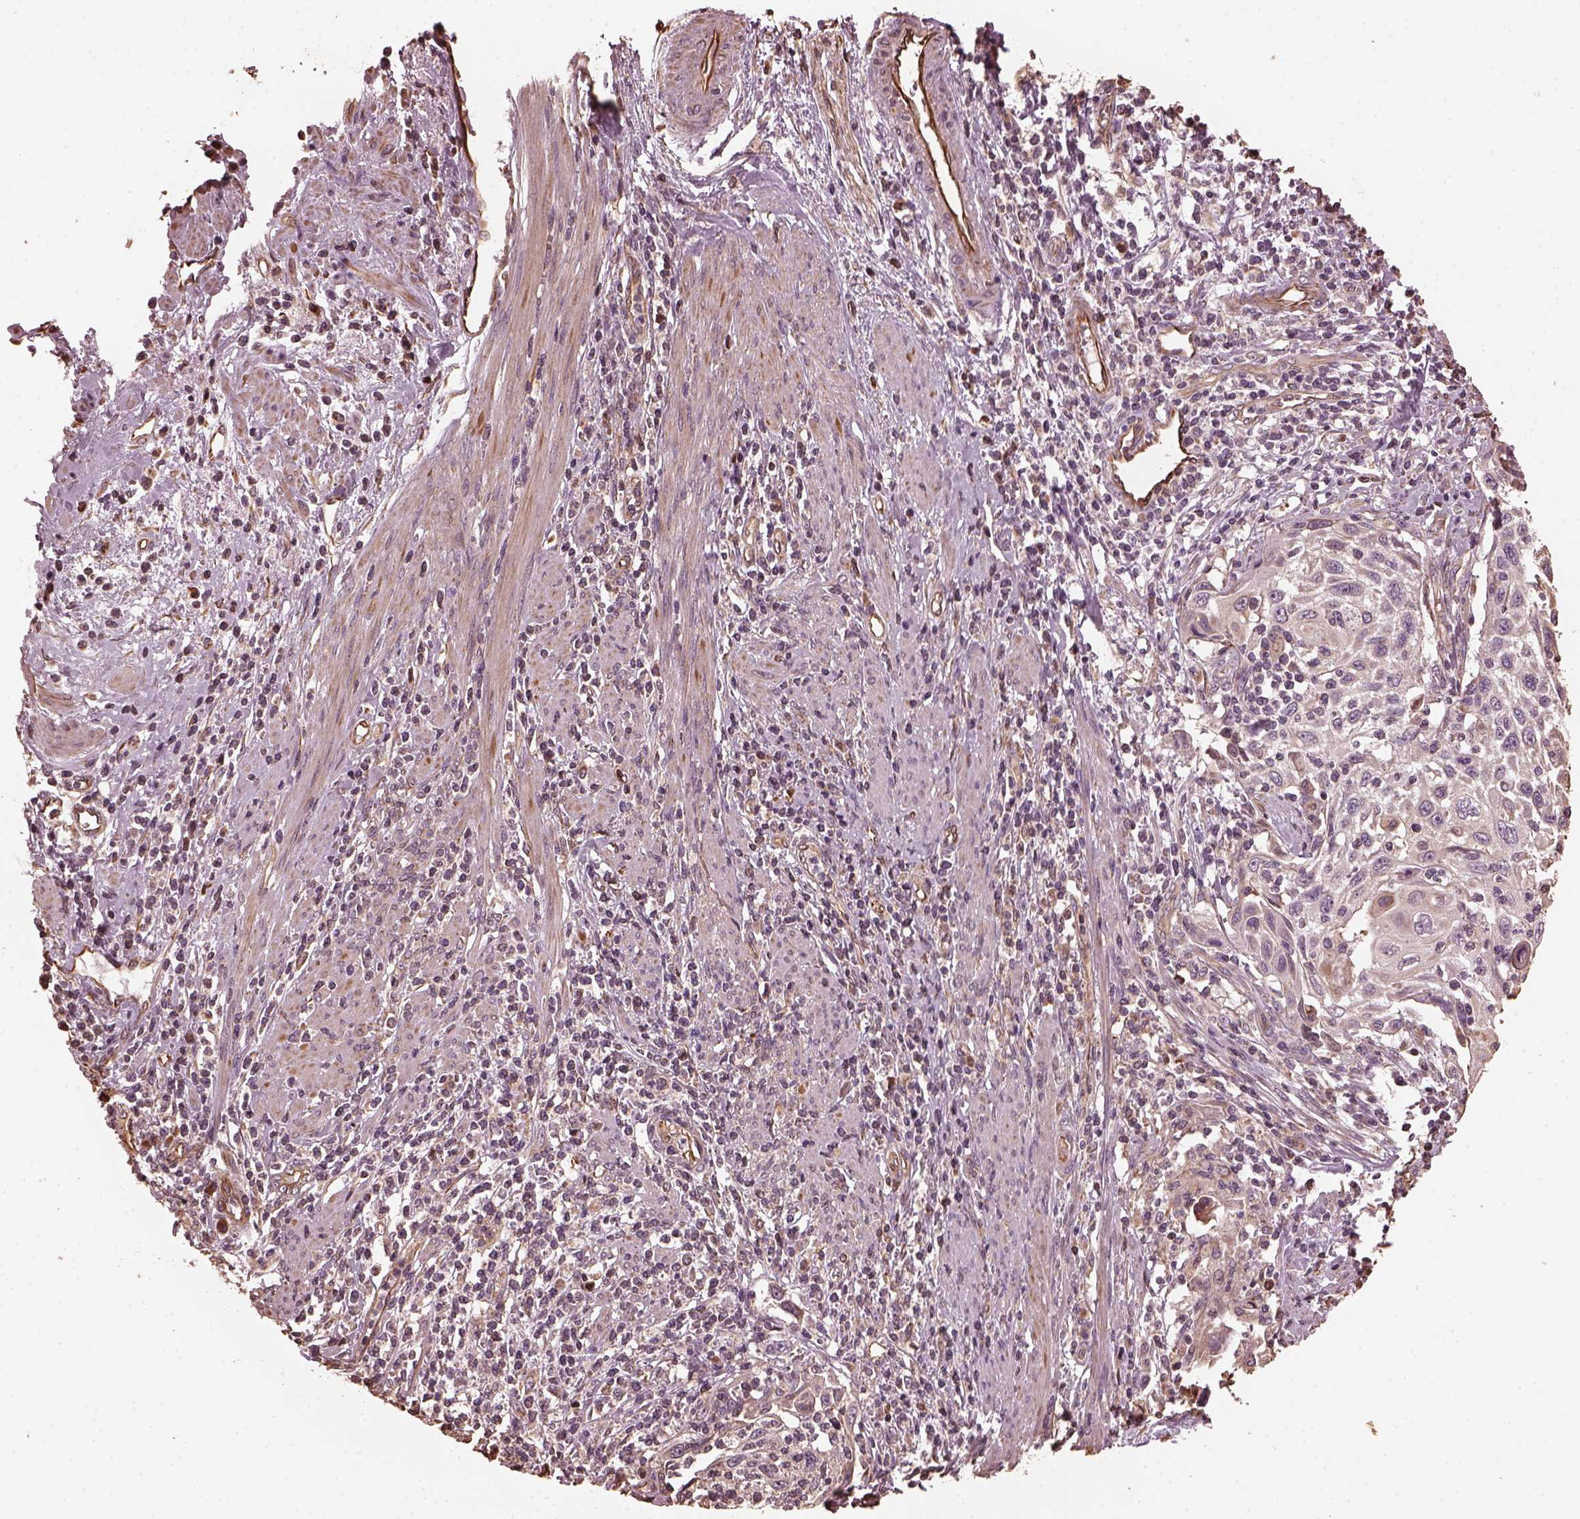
{"staining": {"intensity": "negative", "quantity": "none", "location": "none"}, "tissue": "cervical cancer", "cell_type": "Tumor cells", "image_type": "cancer", "snomed": [{"axis": "morphology", "description": "Squamous cell carcinoma, NOS"}, {"axis": "topography", "description": "Cervix"}], "caption": "This is an IHC image of cervical squamous cell carcinoma. There is no staining in tumor cells.", "gene": "GTPBP1", "patient": {"sex": "female", "age": 70}}